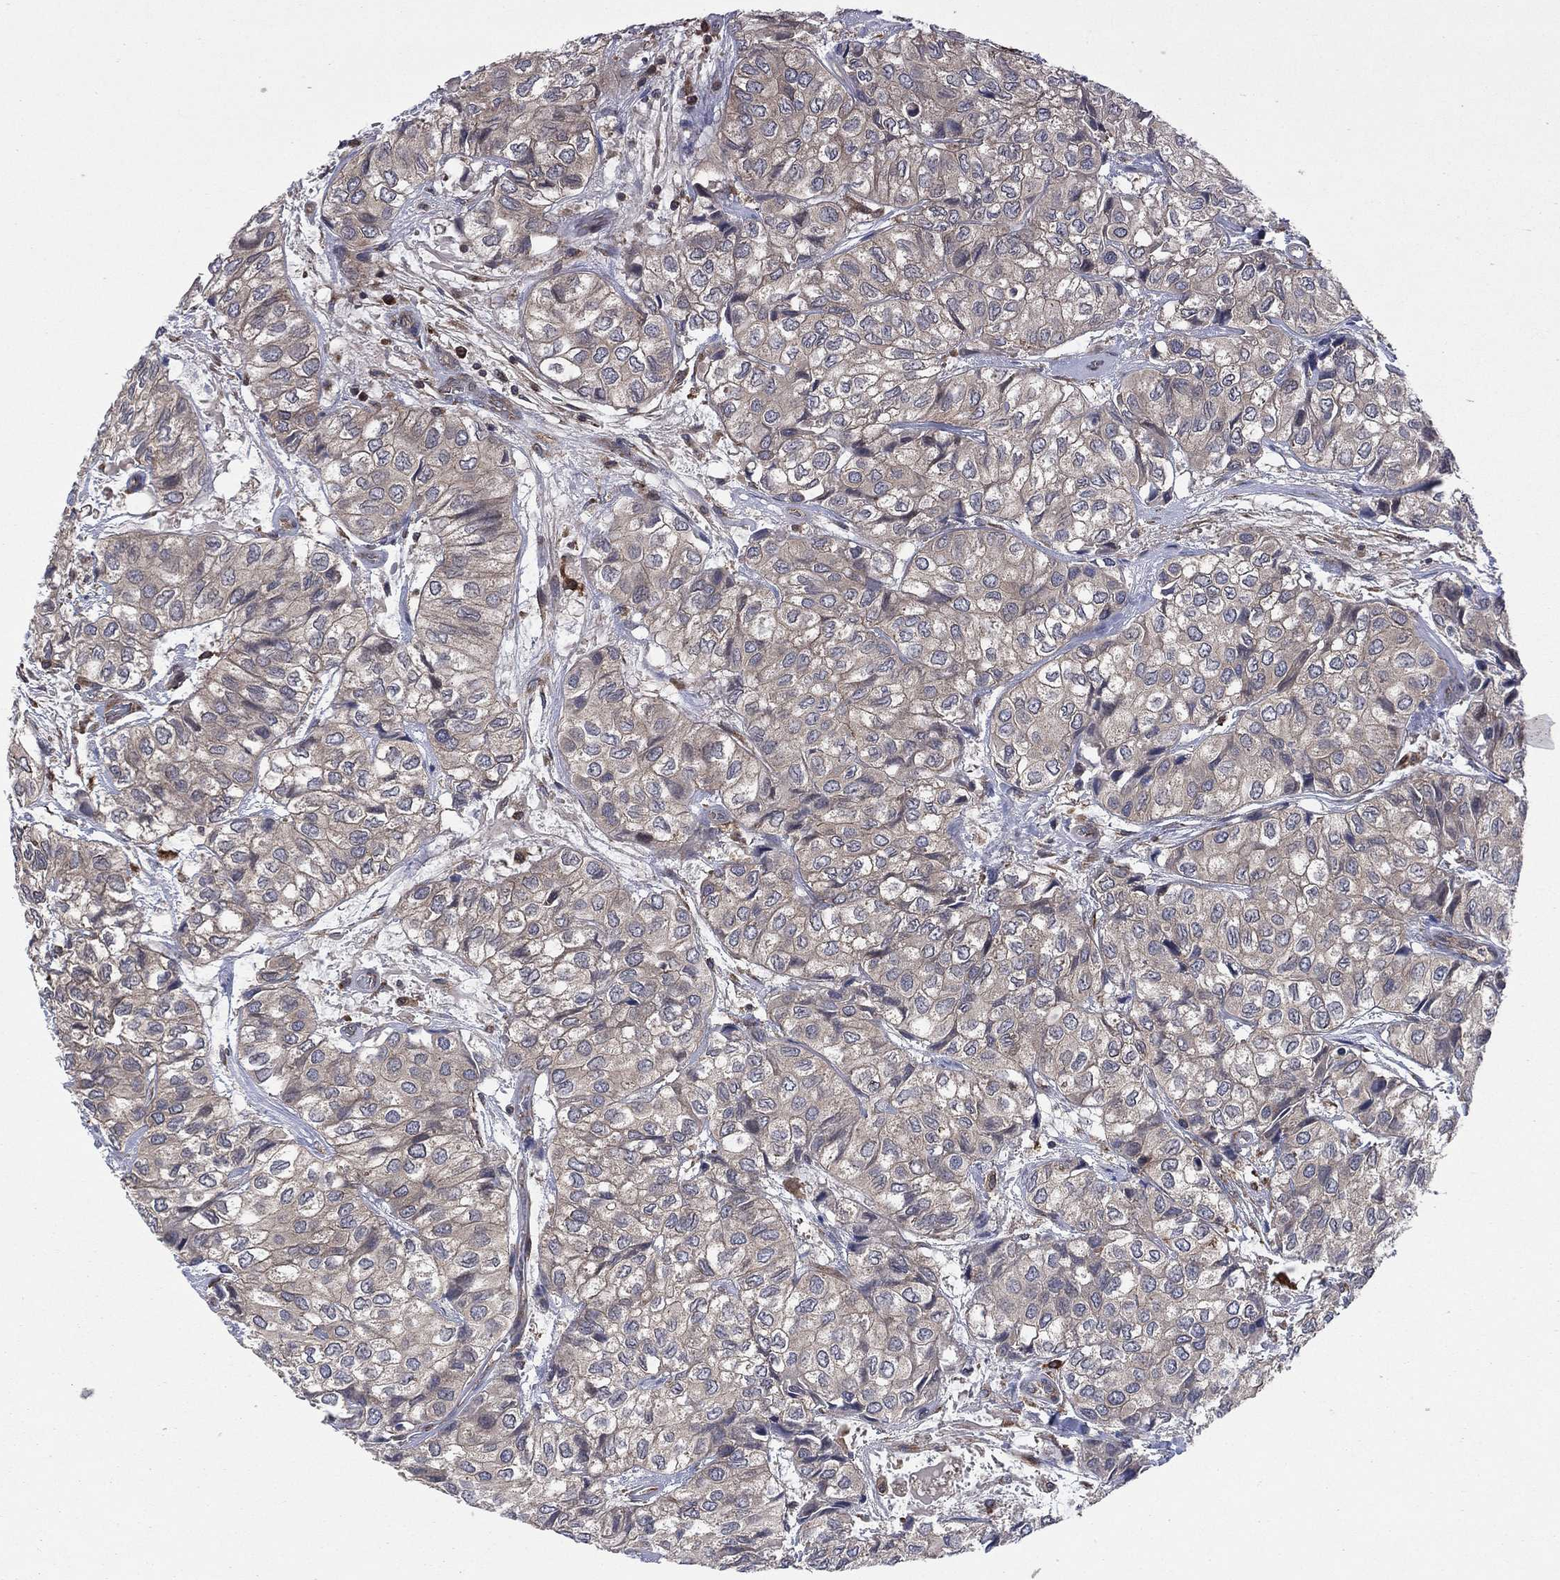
{"staining": {"intensity": "negative", "quantity": "none", "location": "none"}, "tissue": "urothelial cancer", "cell_type": "Tumor cells", "image_type": "cancer", "snomed": [{"axis": "morphology", "description": "Urothelial carcinoma, High grade"}, {"axis": "topography", "description": "Urinary bladder"}], "caption": "Immunohistochemistry (IHC) of urothelial carcinoma (high-grade) demonstrates no positivity in tumor cells.", "gene": "C2orf76", "patient": {"sex": "male", "age": 73}}